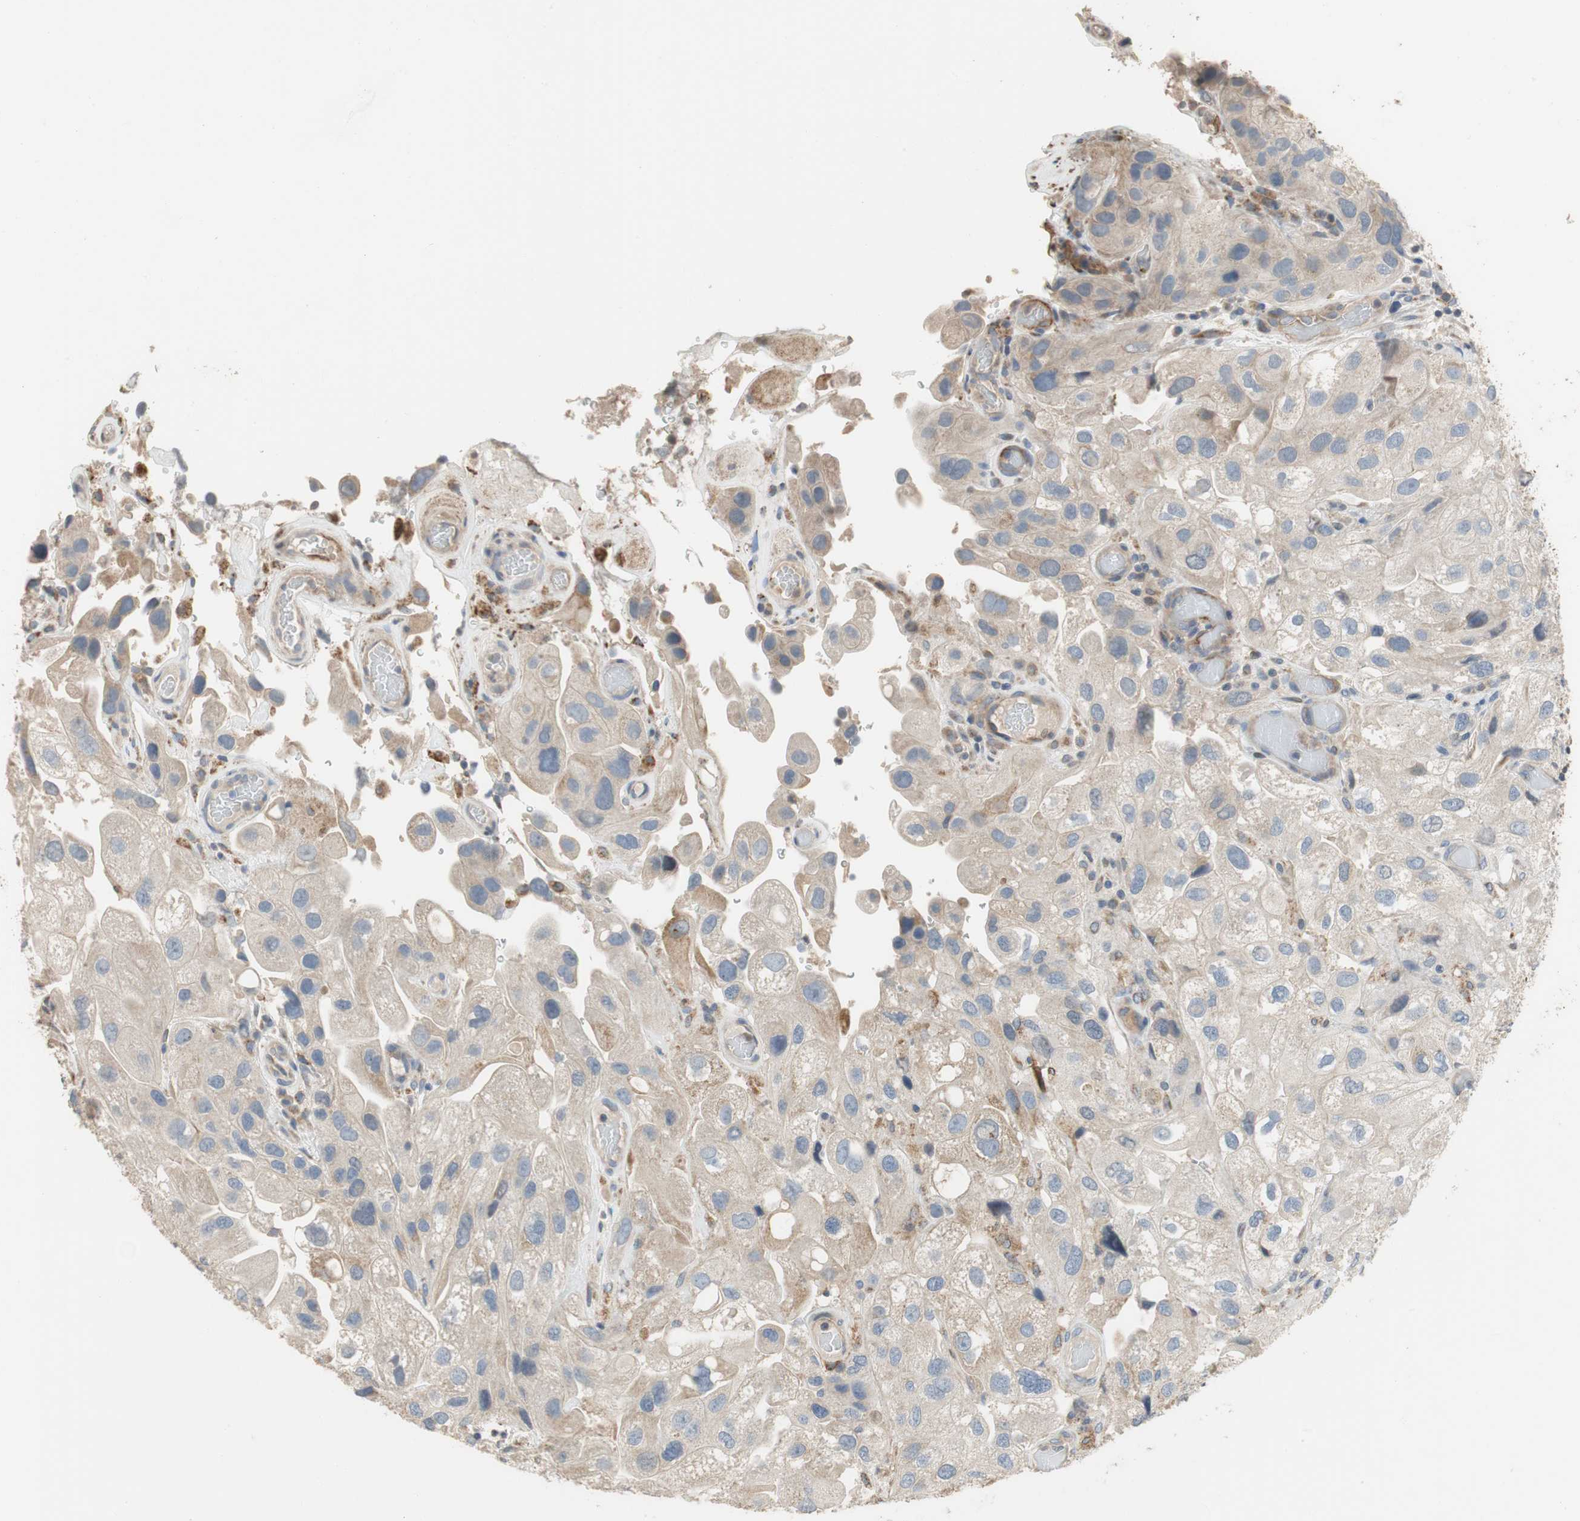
{"staining": {"intensity": "negative", "quantity": "none", "location": "none"}, "tissue": "urothelial cancer", "cell_type": "Tumor cells", "image_type": "cancer", "snomed": [{"axis": "morphology", "description": "Urothelial carcinoma, High grade"}, {"axis": "topography", "description": "Urinary bladder"}], "caption": "The photomicrograph shows no significant positivity in tumor cells of urothelial cancer.", "gene": "ALPL", "patient": {"sex": "female", "age": 64}}